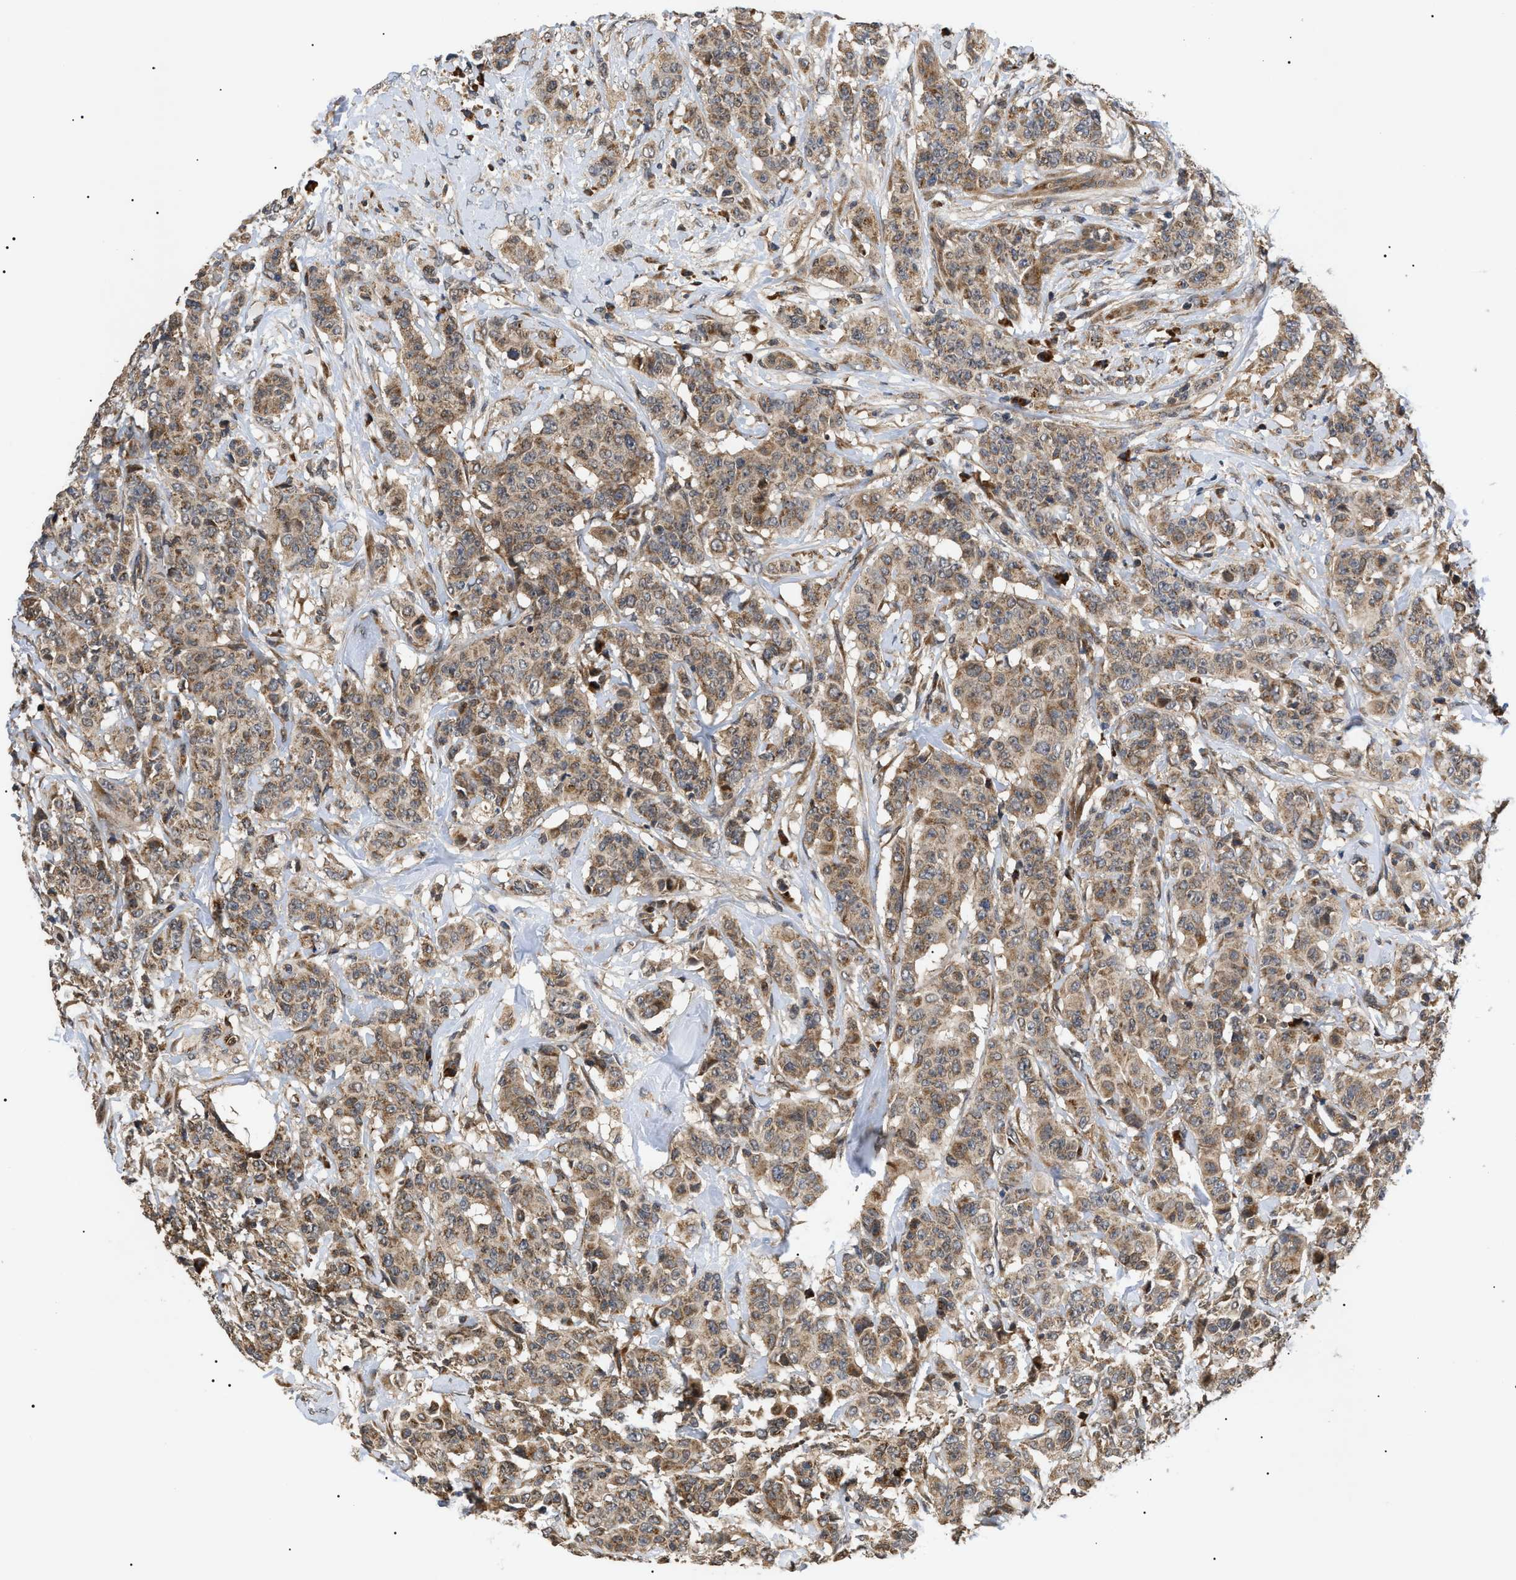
{"staining": {"intensity": "moderate", "quantity": ">75%", "location": "cytoplasmic/membranous,nuclear"}, "tissue": "breast cancer", "cell_type": "Tumor cells", "image_type": "cancer", "snomed": [{"axis": "morphology", "description": "Normal tissue, NOS"}, {"axis": "morphology", "description": "Duct carcinoma"}, {"axis": "topography", "description": "Breast"}], "caption": "Moderate cytoplasmic/membranous and nuclear positivity for a protein is present in about >75% of tumor cells of breast infiltrating ductal carcinoma using immunohistochemistry.", "gene": "ASTL", "patient": {"sex": "female", "age": 40}}